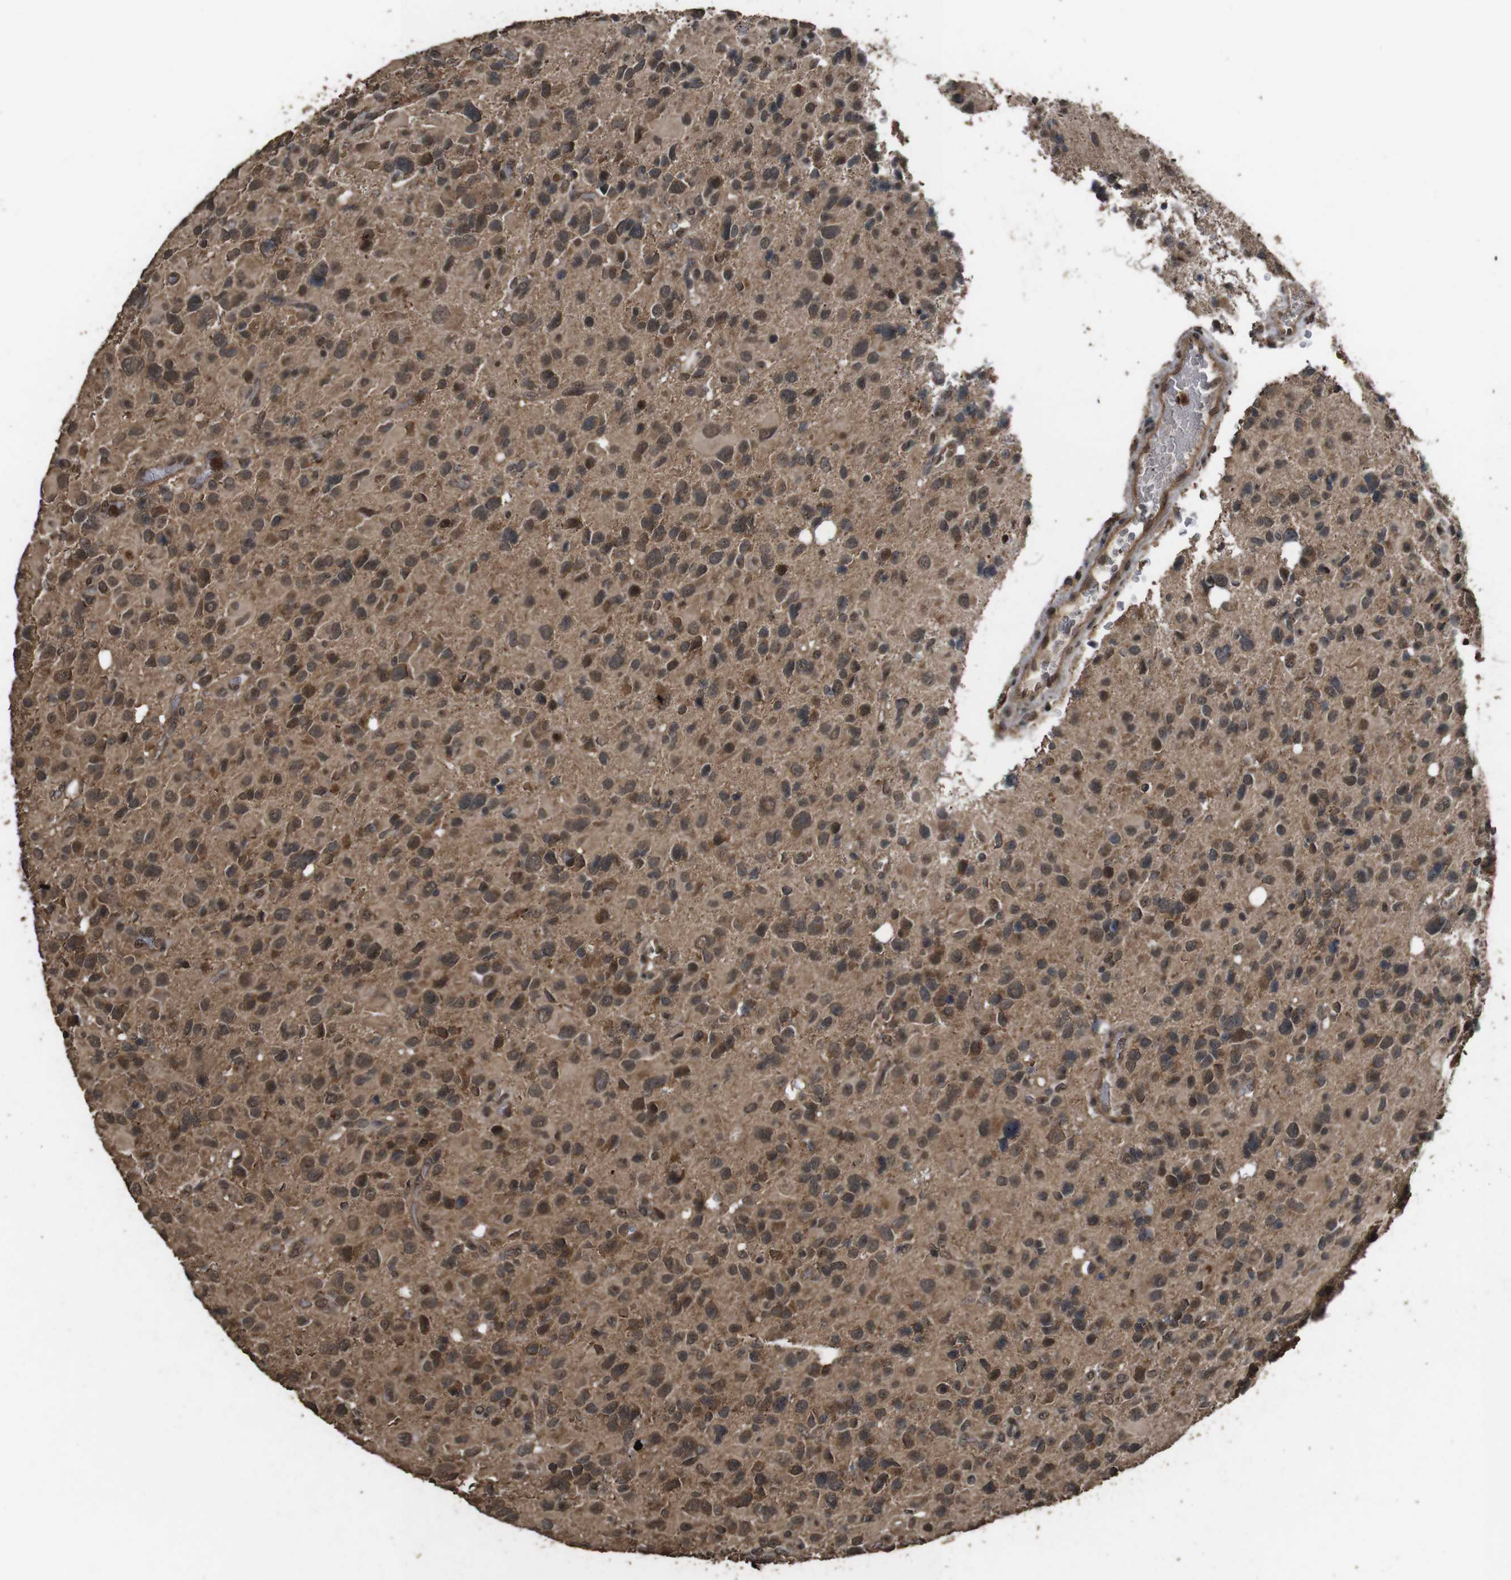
{"staining": {"intensity": "moderate", "quantity": ">75%", "location": "cytoplasmic/membranous,nuclear"}, "tissue": "glioma", "cell_type": "Tumor cells", "image_type": "cancer", "snomed": [{"axis": "morphology", "description": "Glioma, malignant, High grade"}, {"axis": "topography", "description": "Brain"}], "caption": "This micrograph exhibits immunohistochemistry staining of malignant glioma (high-grade), with medium moderate cytoplasmic/membranous and nuclear positivity in about >75% of tumor cells.", "gene": "RRAS2", "patient": {"sex": "male", "age": 48}}